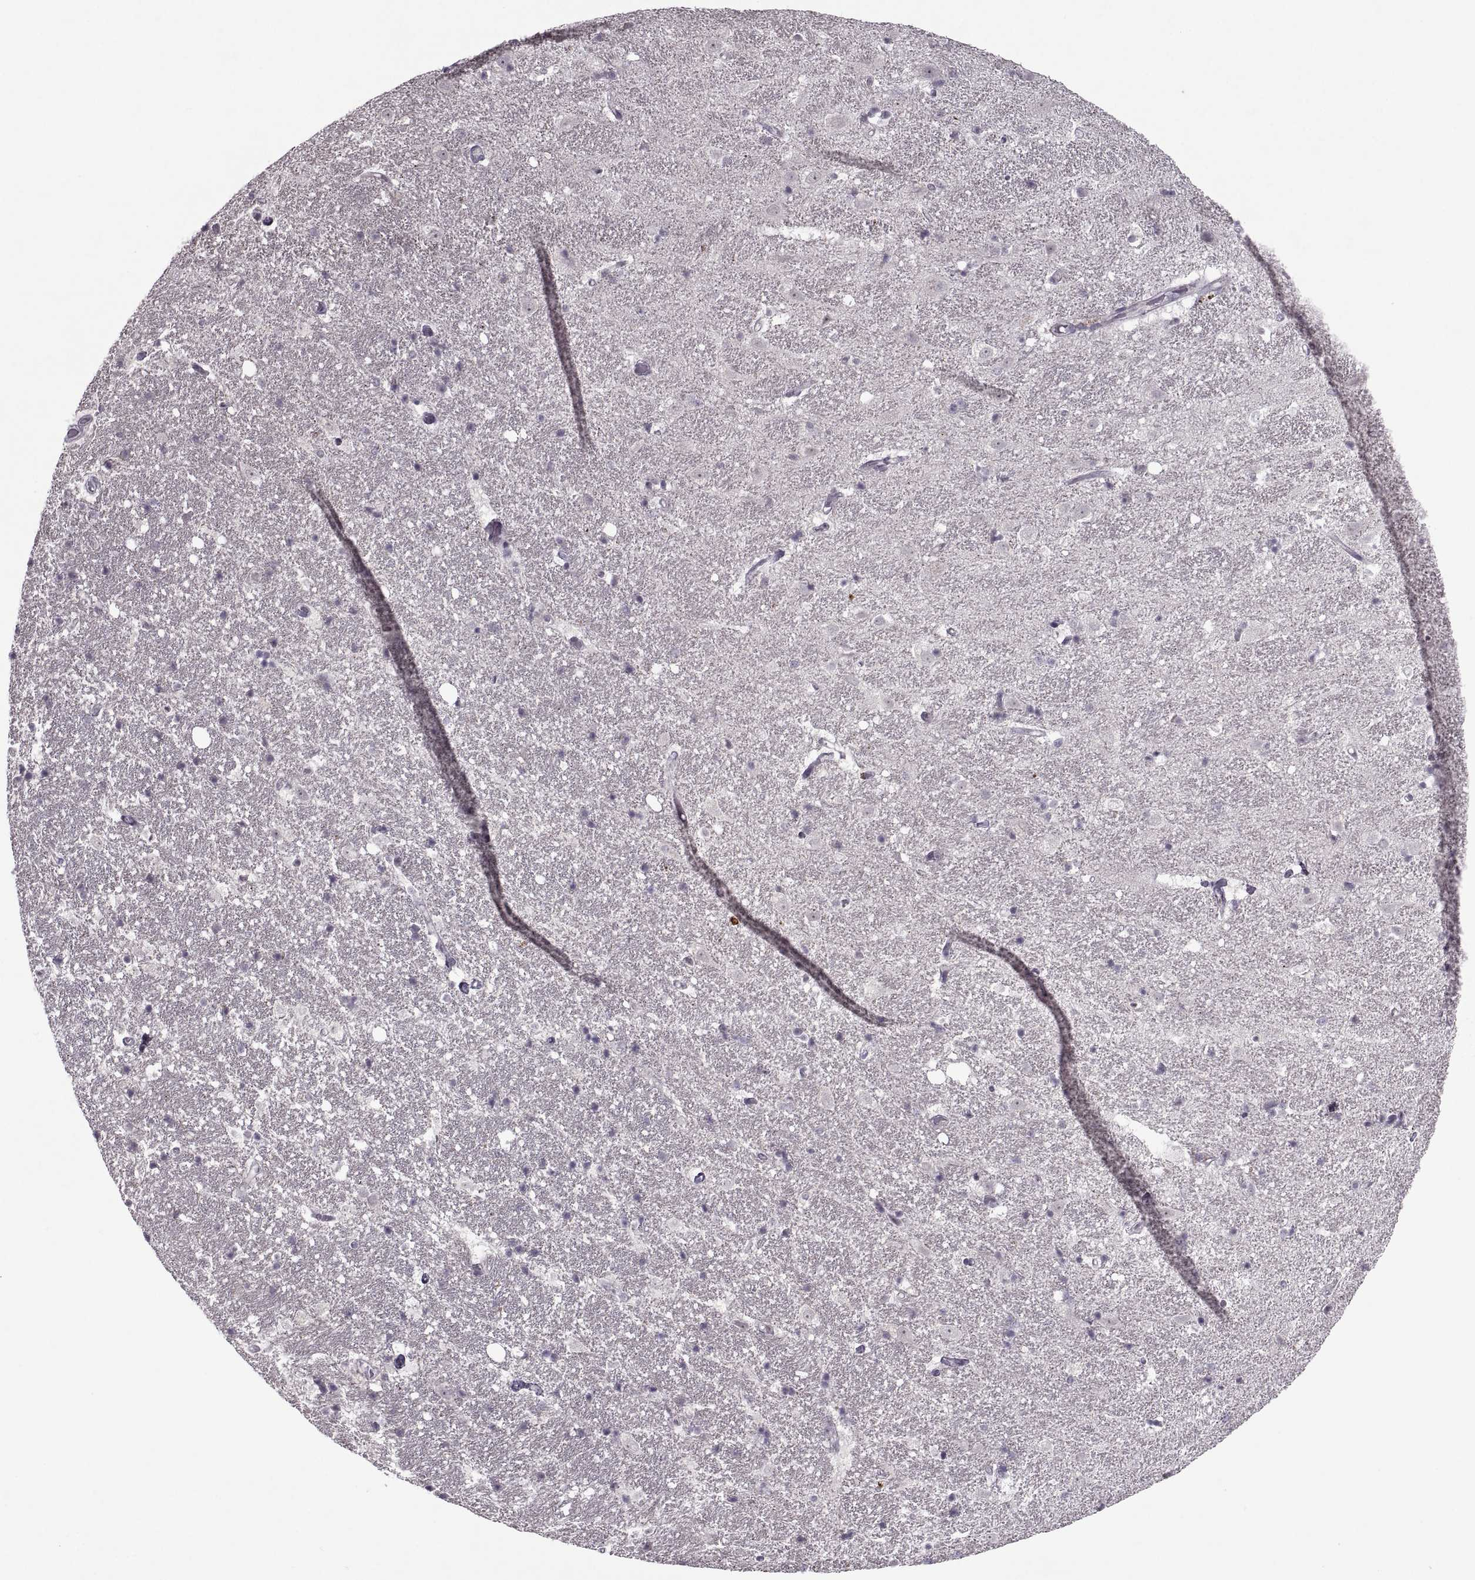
{"staining": {"intensity": "negative", "quantity": "none", "location": "none"}, "tissue": "hippocampus", "cell_type": "Glial cells", "image_type": "normal", "snomed": [{"axis": "morphology", "description": "Normal tissue, NOS"}, {"axis": "topography", "description": "Hippocampus"}], "caption": "Hippocampus stained for a protein using IHC displays no expression glial cells.", "gene": "MGAT4D", "patient": {"sex": "male", "age": 49}}